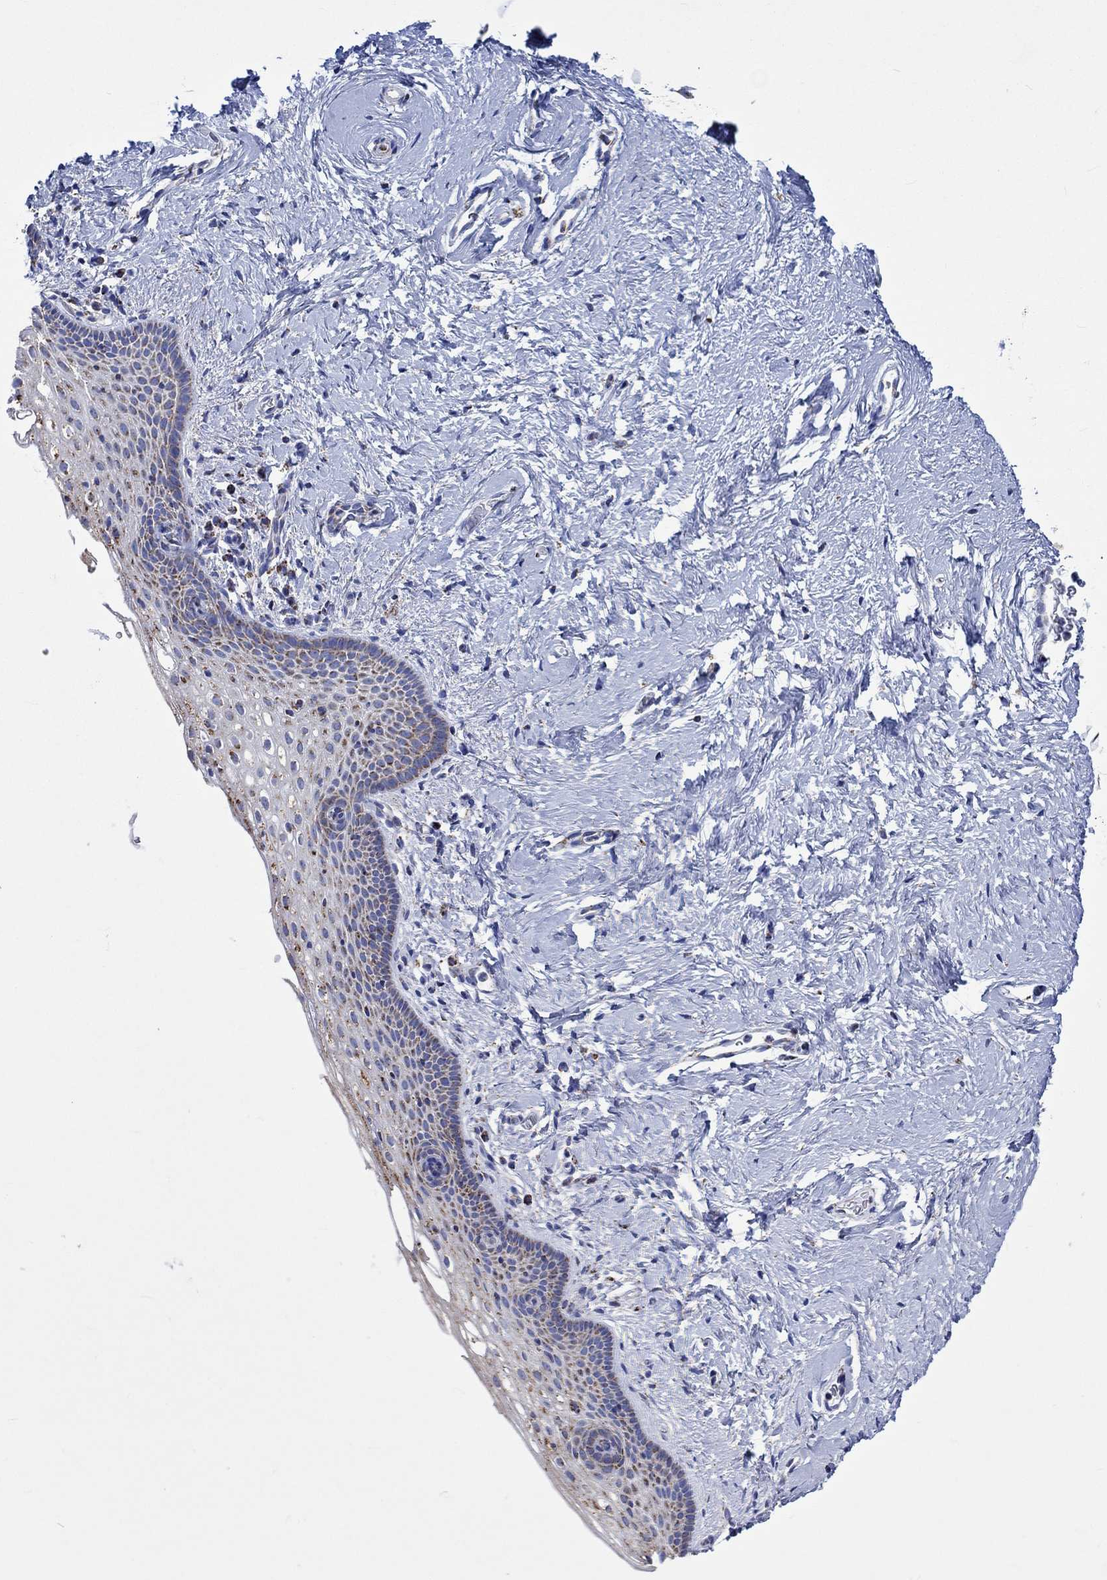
{"staining": {"intensity": "strong", "quantity": "25%-75%", "location": "cytoplasmic/membranous"}, "tissue": "vagina", "cell_type": "Squamous epithelial cells", "image_type": "normal", "snomed": [{"axis": "morphology", "description": "Normal tissue, NOS"}, {"axis": "topography", "description": "Vagina"}], "caption": "Immunohistochemistry (IHC) (DAB) staining of normal human vagina demonstrates strong cytoplasmic/membranous protein positivity in about 25%-75% of squamous epithelial cells.", "gene": "RCE1", "patient": {"sex": "female", "age": 61}}